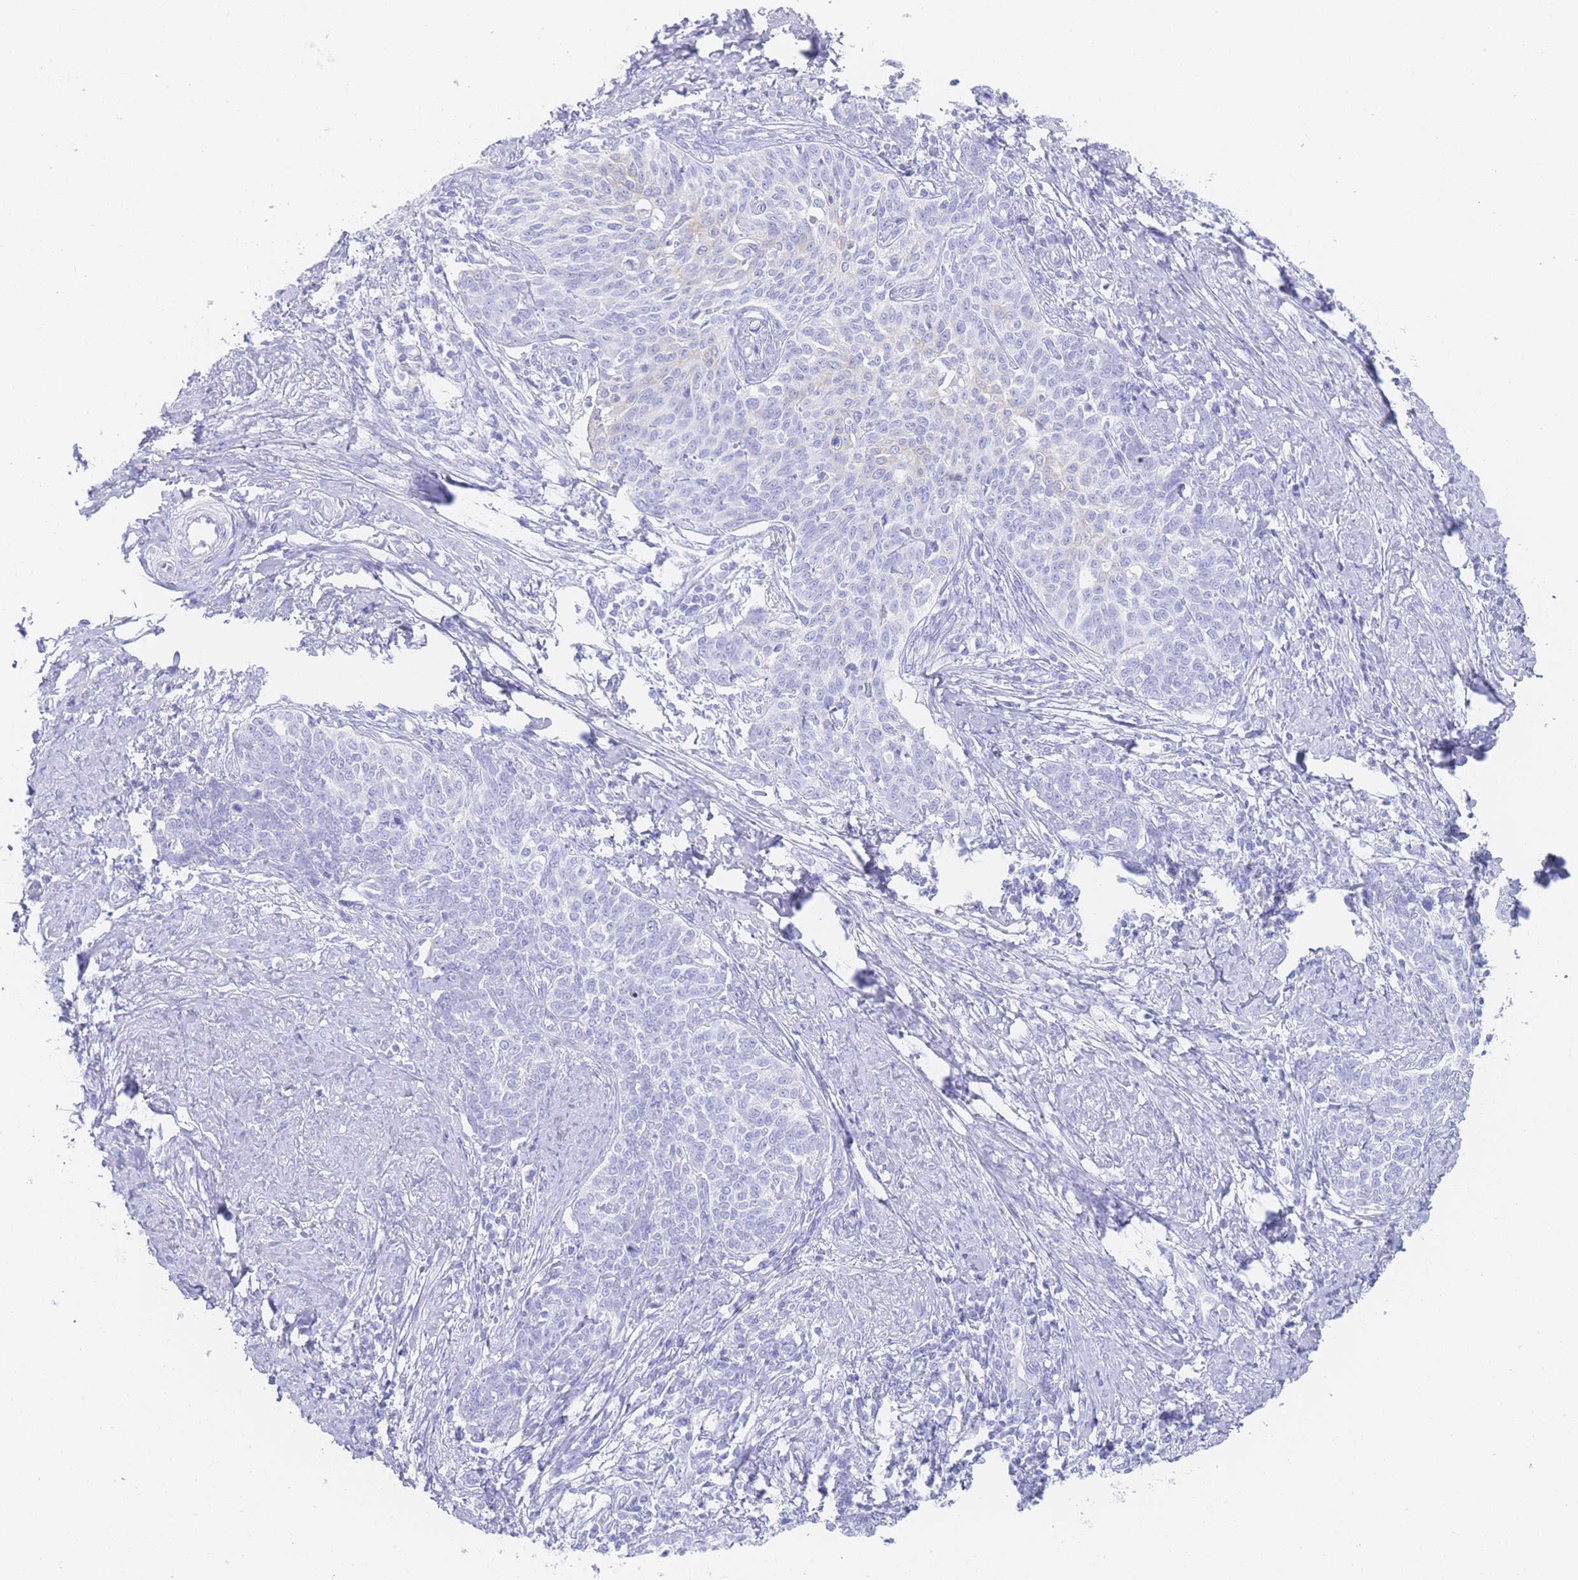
{"staining": {"intensity": "negative", "quantity": "none", "location": "none"}, "tissue": "cervical cancer", "cell_type": "Tumor cells", "image_type": "cancer", "snomed": [{"axis": "morphology", "description": "Squamous cell carcinoma, NOS"}, {"axis": "topography", "description": "Cervix"}], "caption": "There is no significant staining in tumor cells of squamous cell carcinoma (cervical).", "gene": "LRRC37A", "patient": {"sex": "female", "age": 39}}